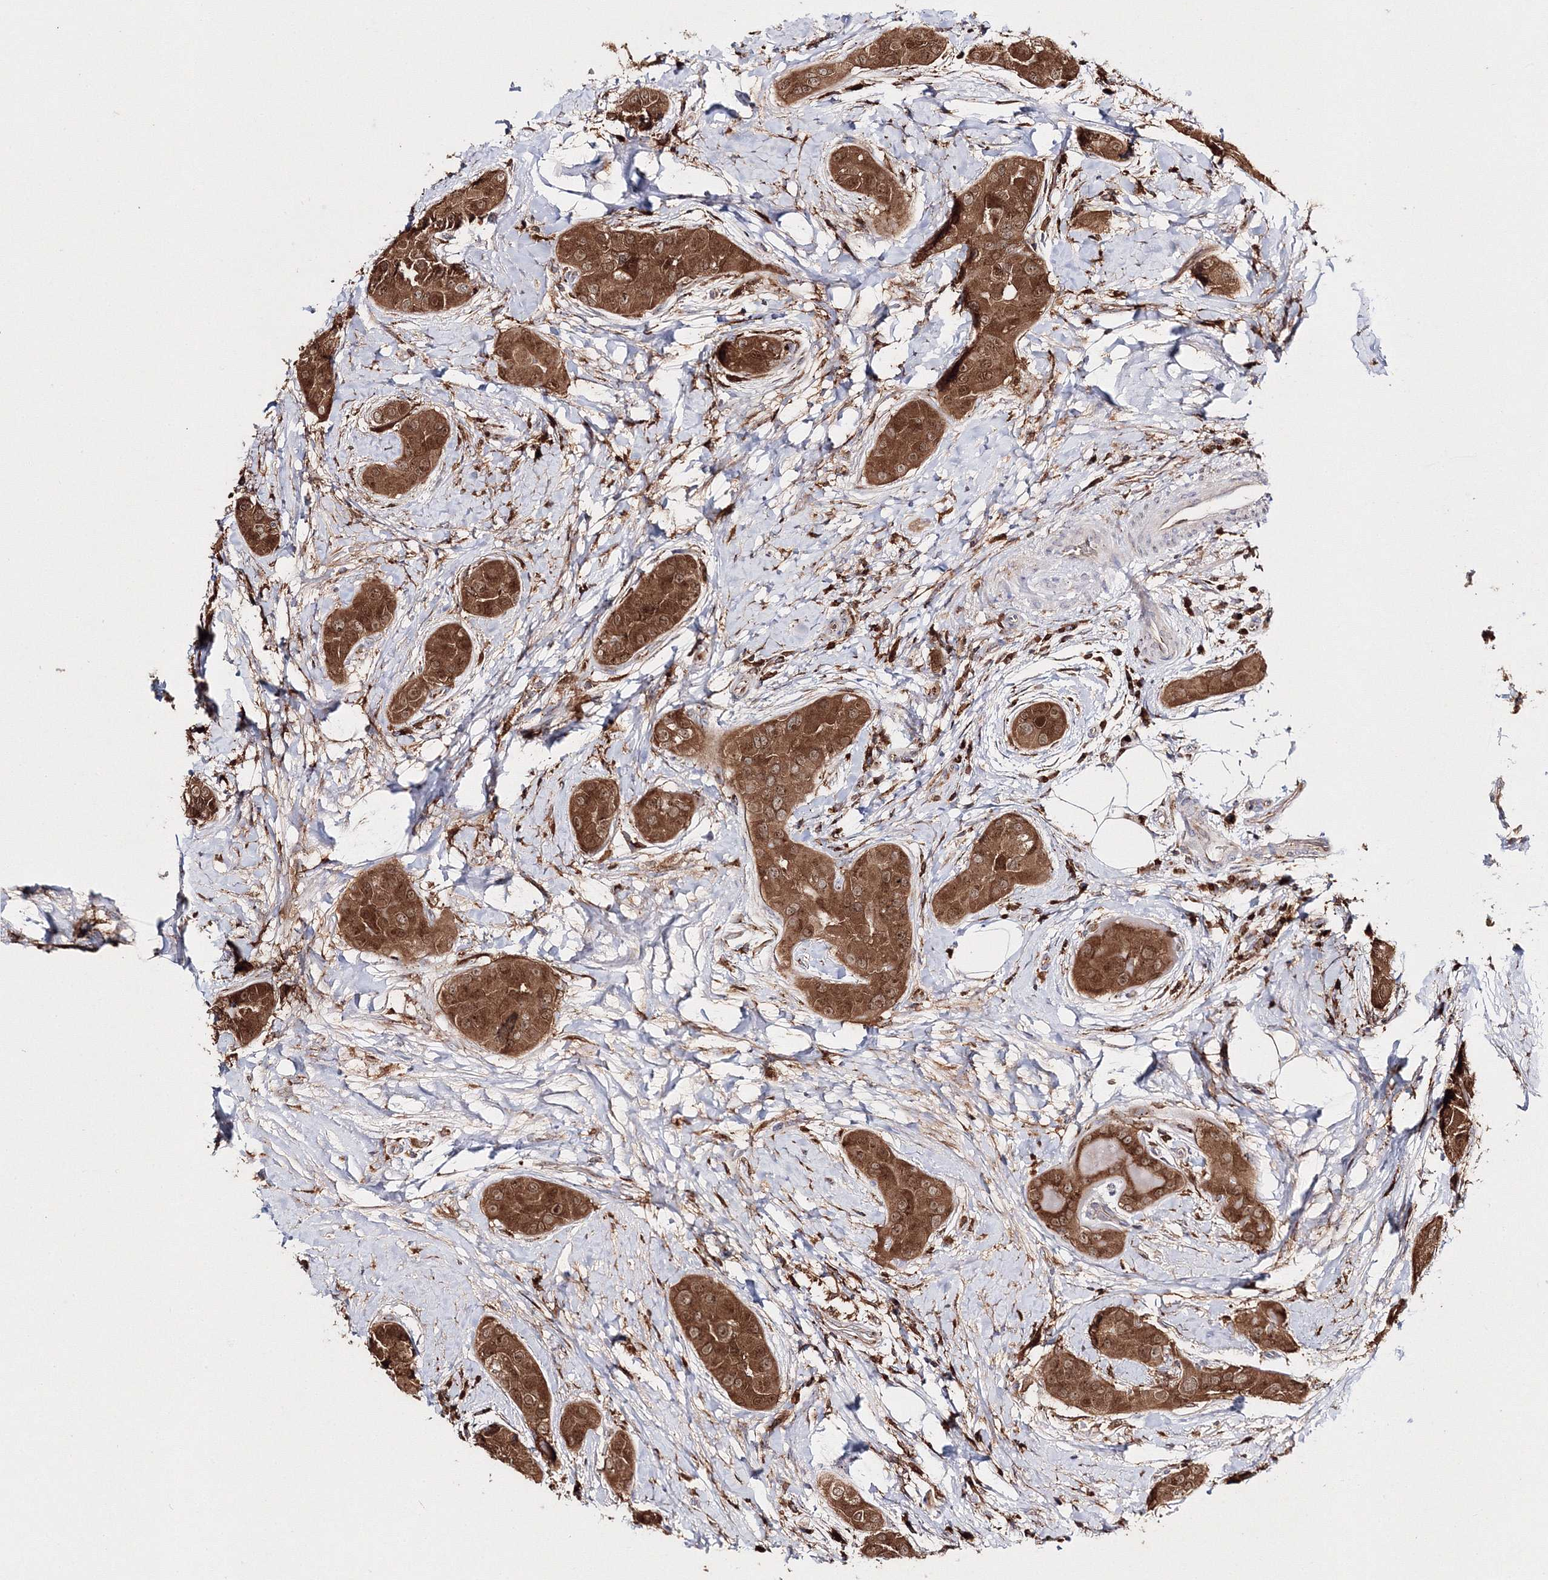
{"staining": {"intensity": "strong", "quantity": ">75%", "location": "cytoplasmic/membranous"}, "tissue": "thyroid cancer", "cell_type": "Tumor cells", "image_type": "cancer", "snomed": [{"axis": "morphology", "description": "Papillary adenocarcinoma, NOS"}, {"axis": "topography", "description": "Thyroid gland"}], "caption": "Protein positivity by immunohistochemistry (IHC) exhibits strong cytoplasmic/membranous staining in about >75% of tumor cells in thyroid papillary adenocarcinoma.", "gene": "ARCN1", "patient": {"sex": "male", "age": 33}}